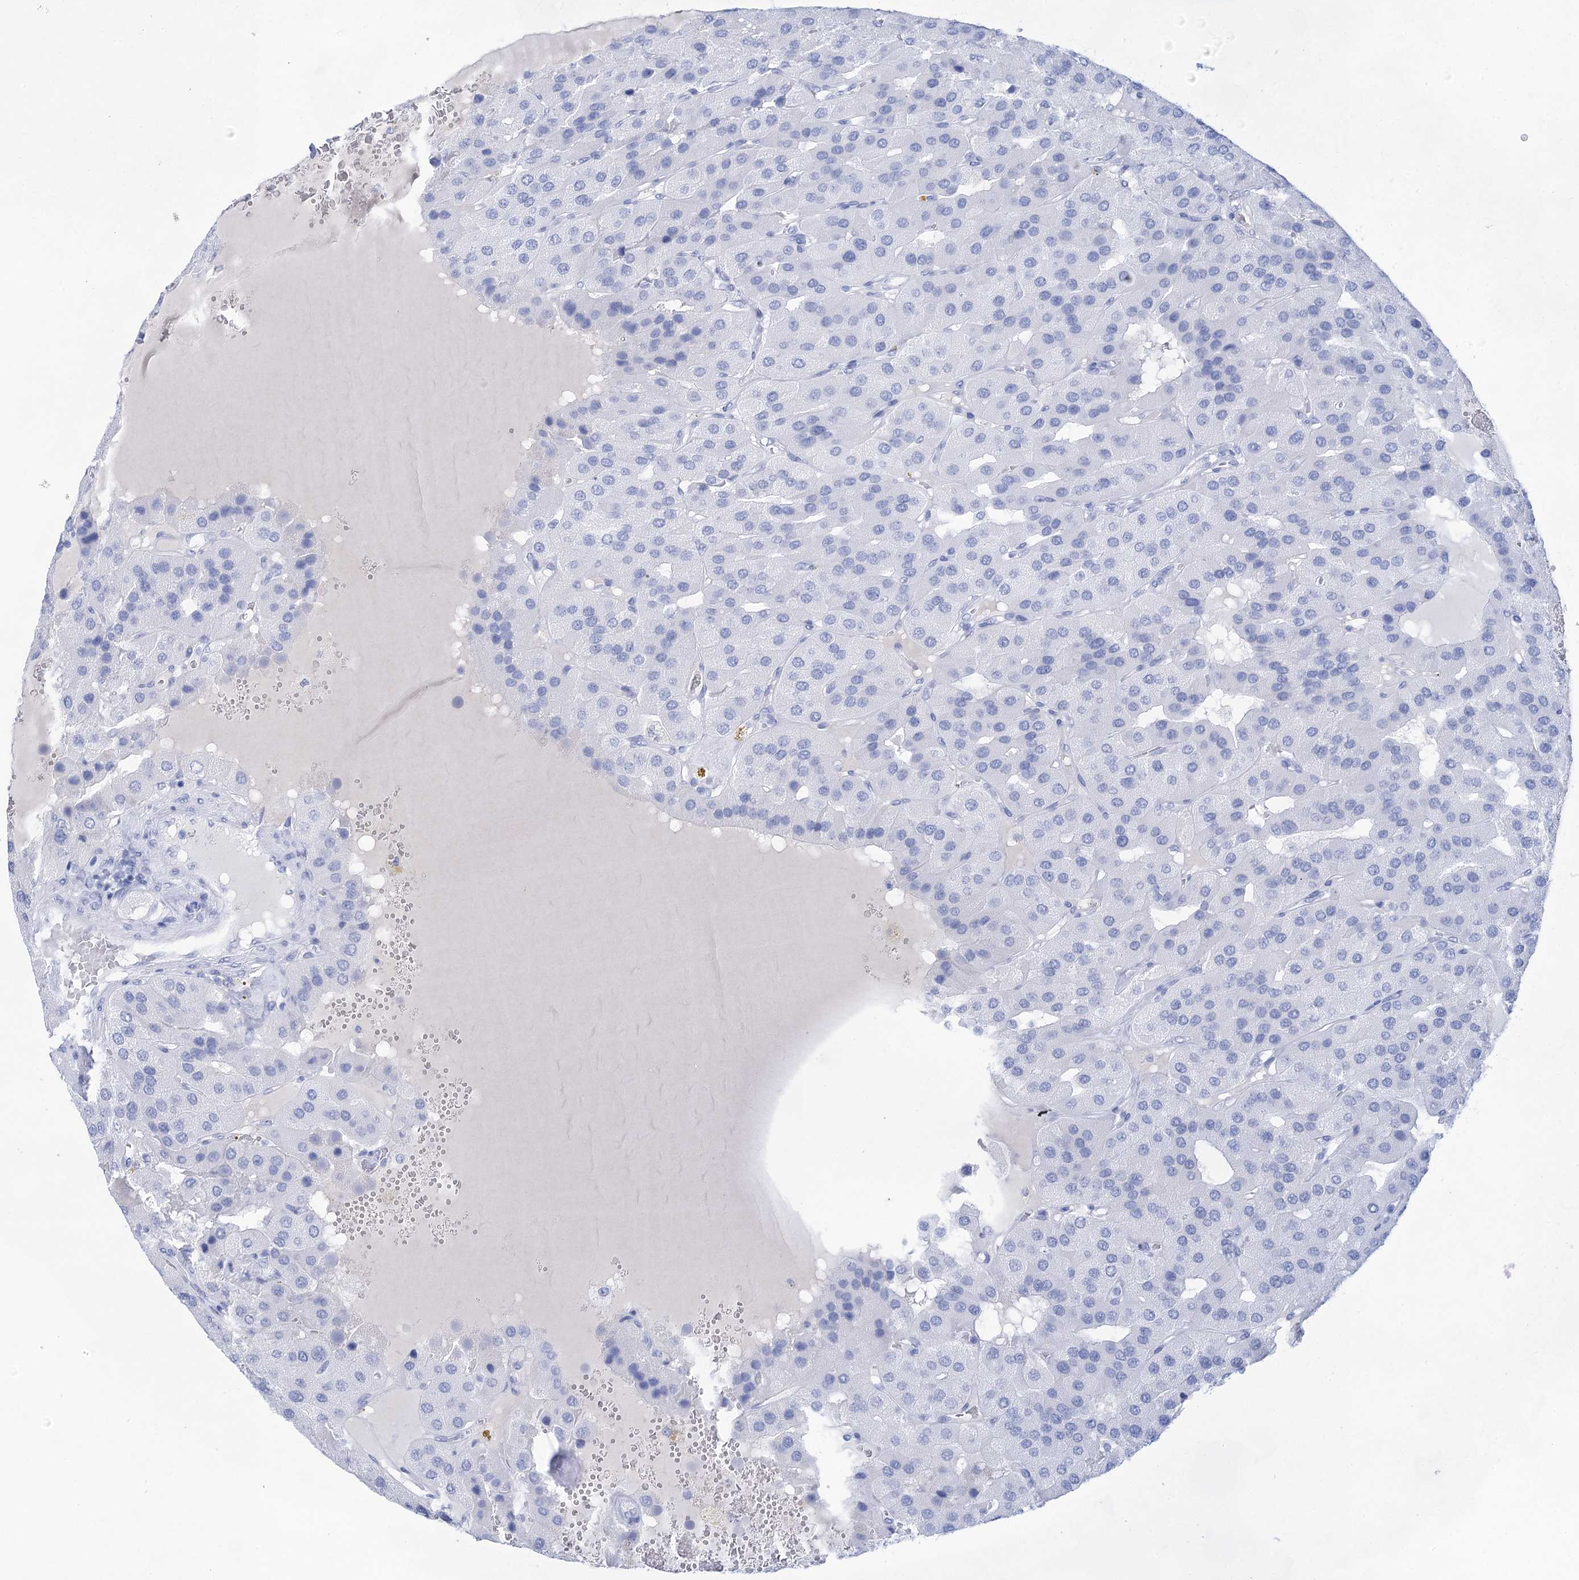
{"staining": {"intensity": "negative", "quantity": "none", "location": "none"}, "tissue": "parathyroid gland", "cell_type": "Glandular cells", "image_type": "normal", "snomed": [{"axis": "morphology", "description": "Normal tissue, NOS"}, {"axis": "morphology", "description": "Adenoma, NOS"}, {"axis": "topography", "description": "Parathyroid gland"}], "caption": "A micrograph of human parathyroid gland is negative for staining in glandular cells. (Immunohistochemistry (ihc), brightfield microscopy, high magnification).", "gene": "LALBA", "patient": {"sex": "female", "age": 86}}